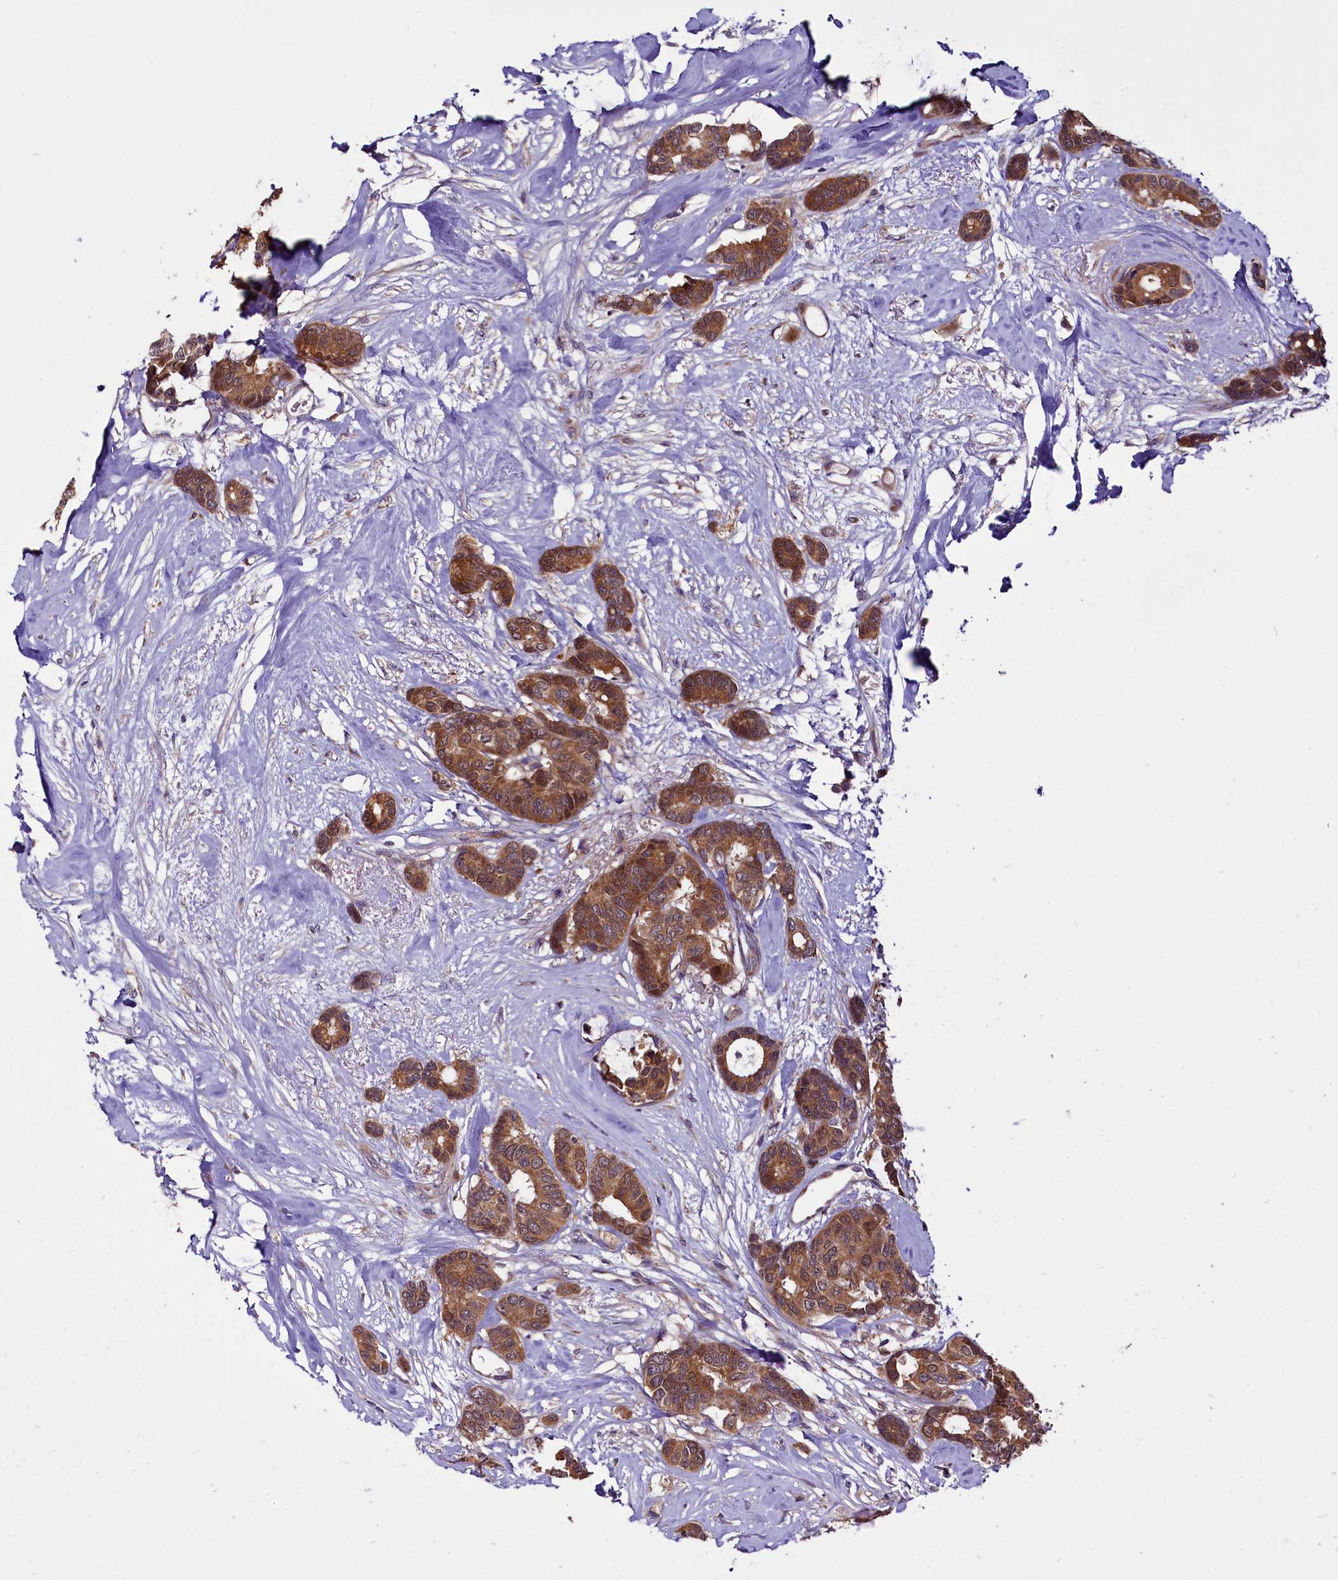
{"staining": {"intensity": "moderate", "quantity": ">75%", "location": "cytoplasmic/membranous"}, "tissue": "breast cancer", "cell_type": "Tumor cells", "image_type": "cancer", "snomed": [{"axis": "morphology", "description": "Duct carcinoma"}, {"axis": "topography", "description": "Breast"}], "caption": "Immunohistochemical staining of breast cancer displays medium levels of moderate cytoplasmic/membranous positivity in approximately >75% of tumor cells. (IHC, brightfield microscopy, high magnification).", "gene": "RPUSD2", "patient": {"sex": "female", "age": 87}}